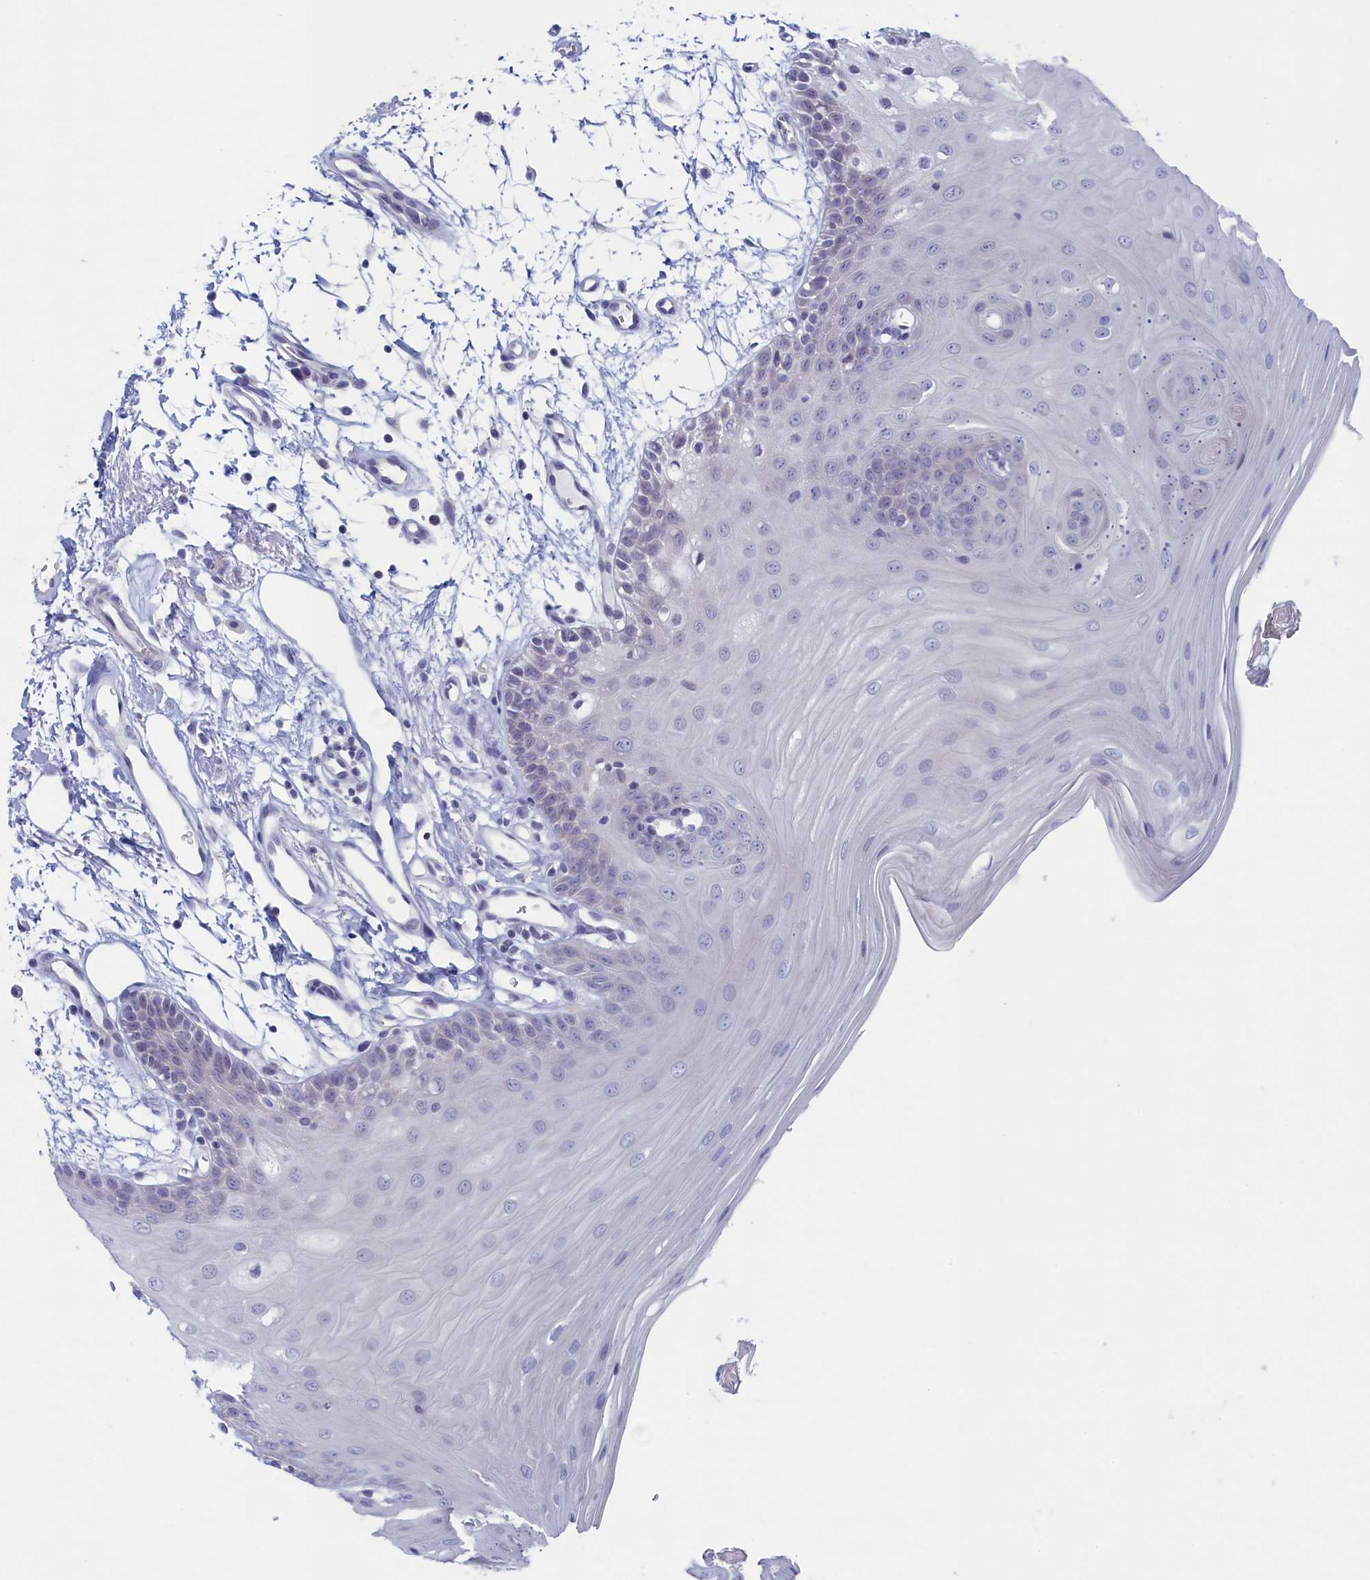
{"staining": {"intensity": "negative", "quantity": "none", "location": "none"}, "tissue": "oral mucosa", "cell_type": "Squamous epithelial cells", "image_type": "normal", "snomed": [{"axis": "morphology", "description": "Normal tissue, NOS"}, {"axis": "topography", "description": "Oral tissue"}, {"axis": "topography", "description": "Tounge, NOS"}], "caption": "Photomicrograph shows no significant protein staining in squamous epithelial cells of unremarkable oral mucosa.", "gene": "WDR76", "patient": {"sex": "female", "age": 73}}